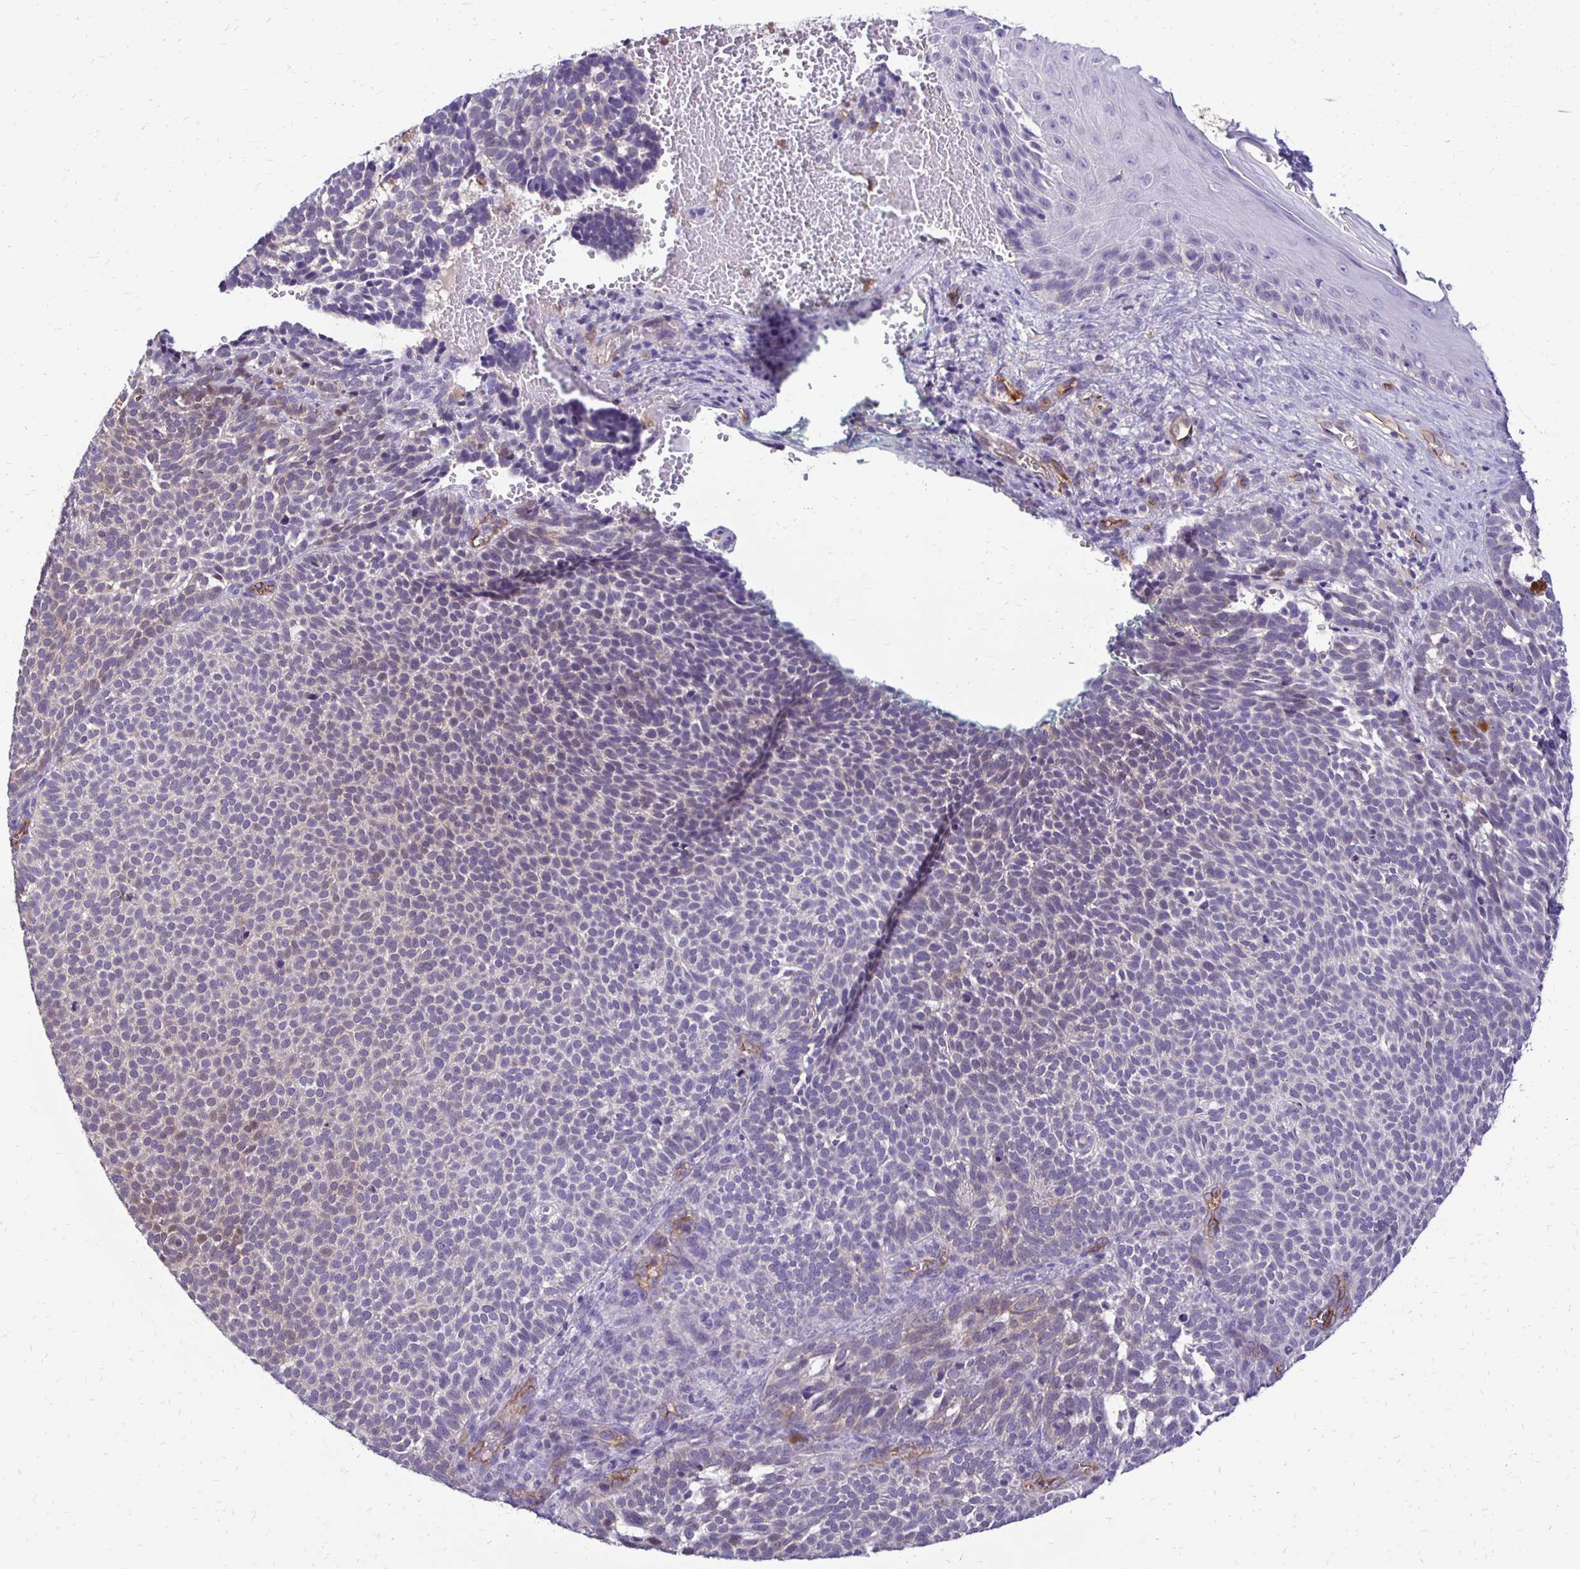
{"staining": {"intensity": "negative", "quantity": "none", "location": "none"}, "tissue": "skin cancer", "cell_type": "Tumor cells", "image_type": "cancer", "snomed": [{"axis": "morphology", "description": "Basal cell carcinoma"}, {"axis": "topography", "description": "Skin"}], "caption": "The photomicrograph displays no significant positivity in tumor cells of skin cancer (basal cell carcinoma).", "gene": "TTYH1", "patient": {"sex": "male", "age": 63}}